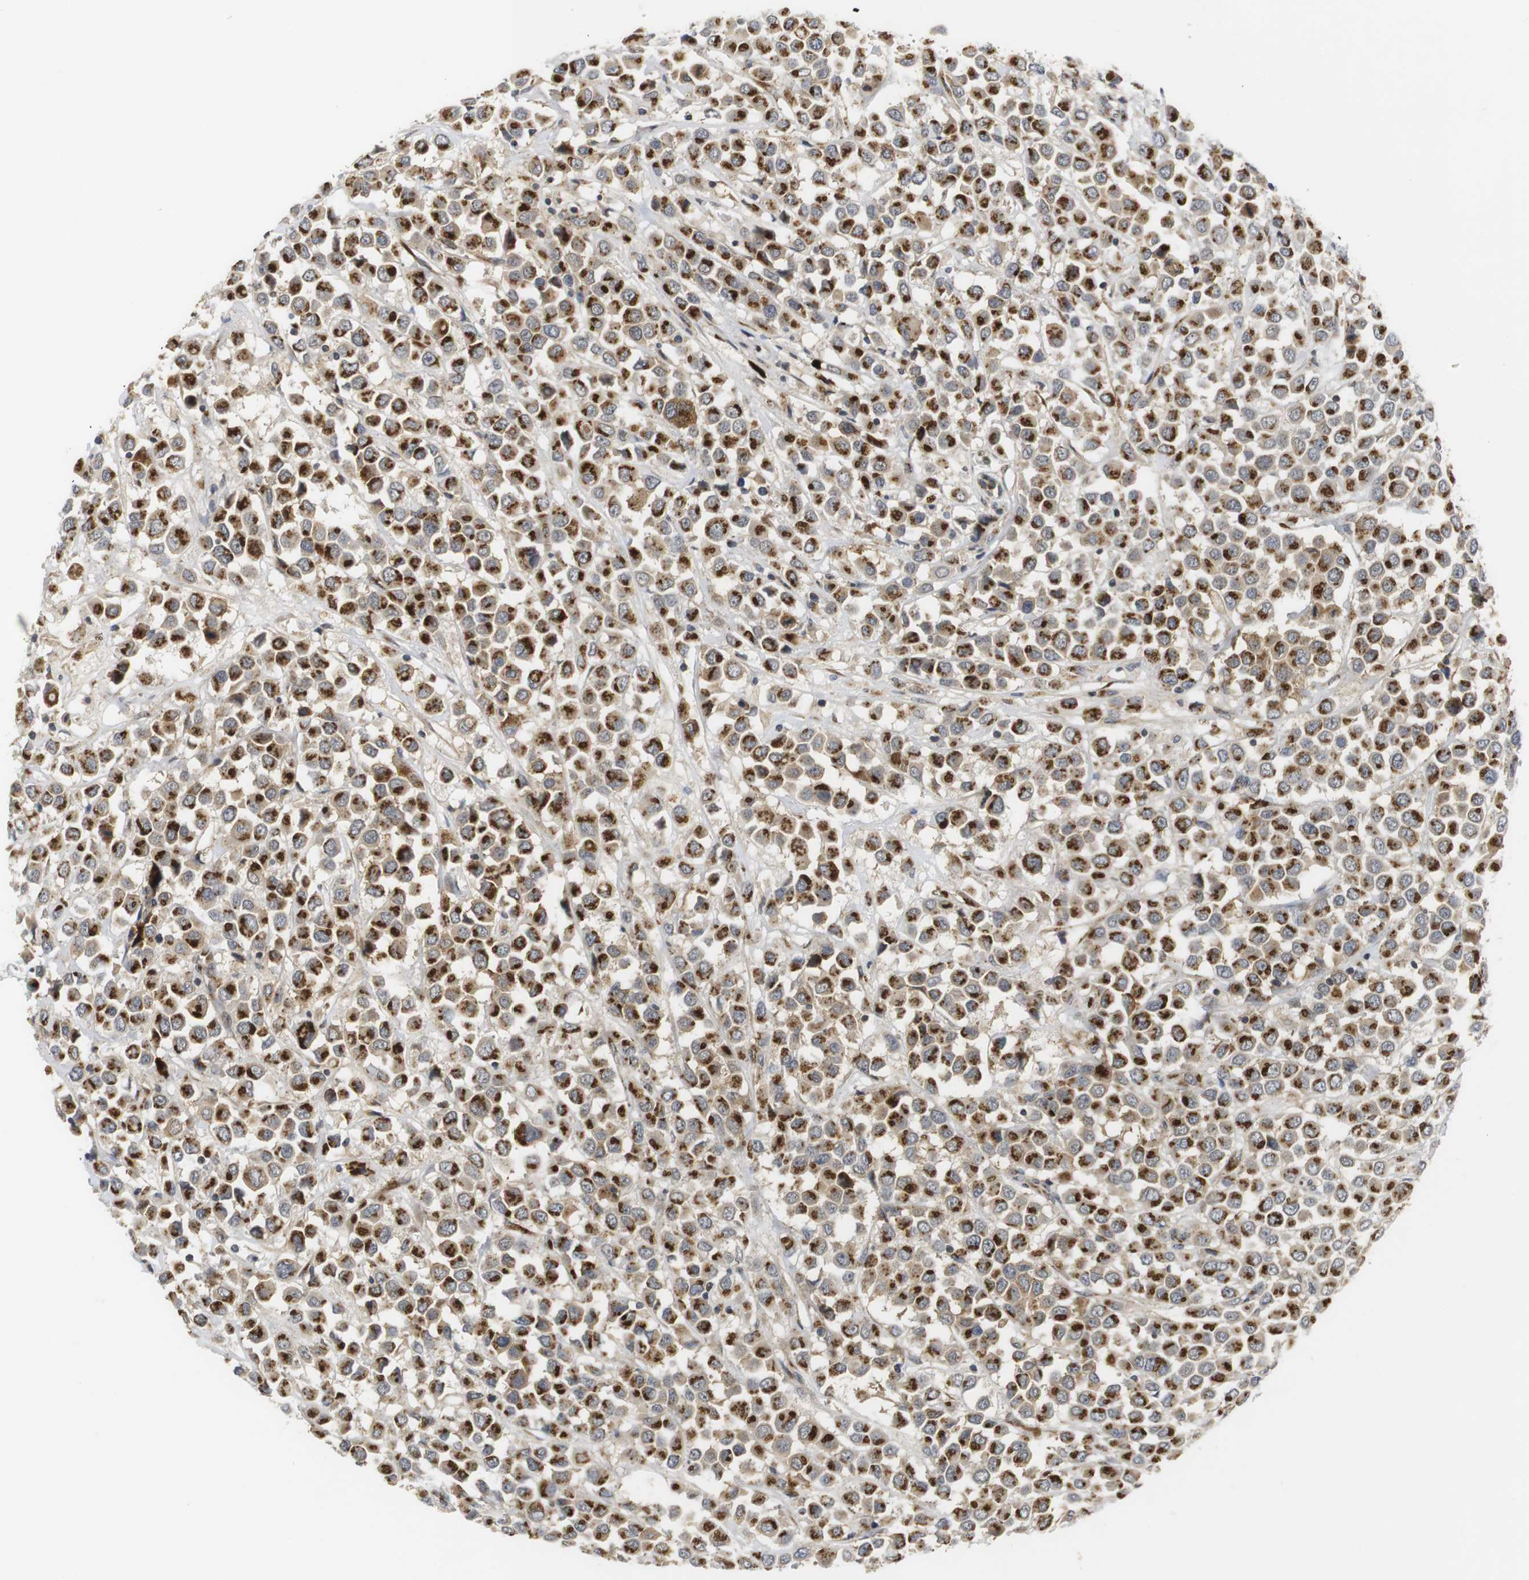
{"staining": {"intensity": "strong", "quantity": ">75%", "location": "cytoplasmic/membranous"}, "tissue": "breast cancer", "cell_type": "Tumor cells", "image_type": "cancer", "snomed": [{"axis": "morphology", "description": "Duct carcinoma"}, {"axis": "topography", "description": "Breast"}], "caption": "An immunohistochemistry image of tumor tissue is shown. Protein staining in brown shows strong cytoplasmic/membranous positivity in invasive ductal carcinoma (breast) within tumor cells. The staining was performed using DAB (3,3'-diaminobenzidine) to visualize the protein expression in brown, while the nuclei were stained in blue with hematoxylin (Magnification: 20x).", "gene": "ZFPL1", "patient": {"sex": "female", "age": 61}}